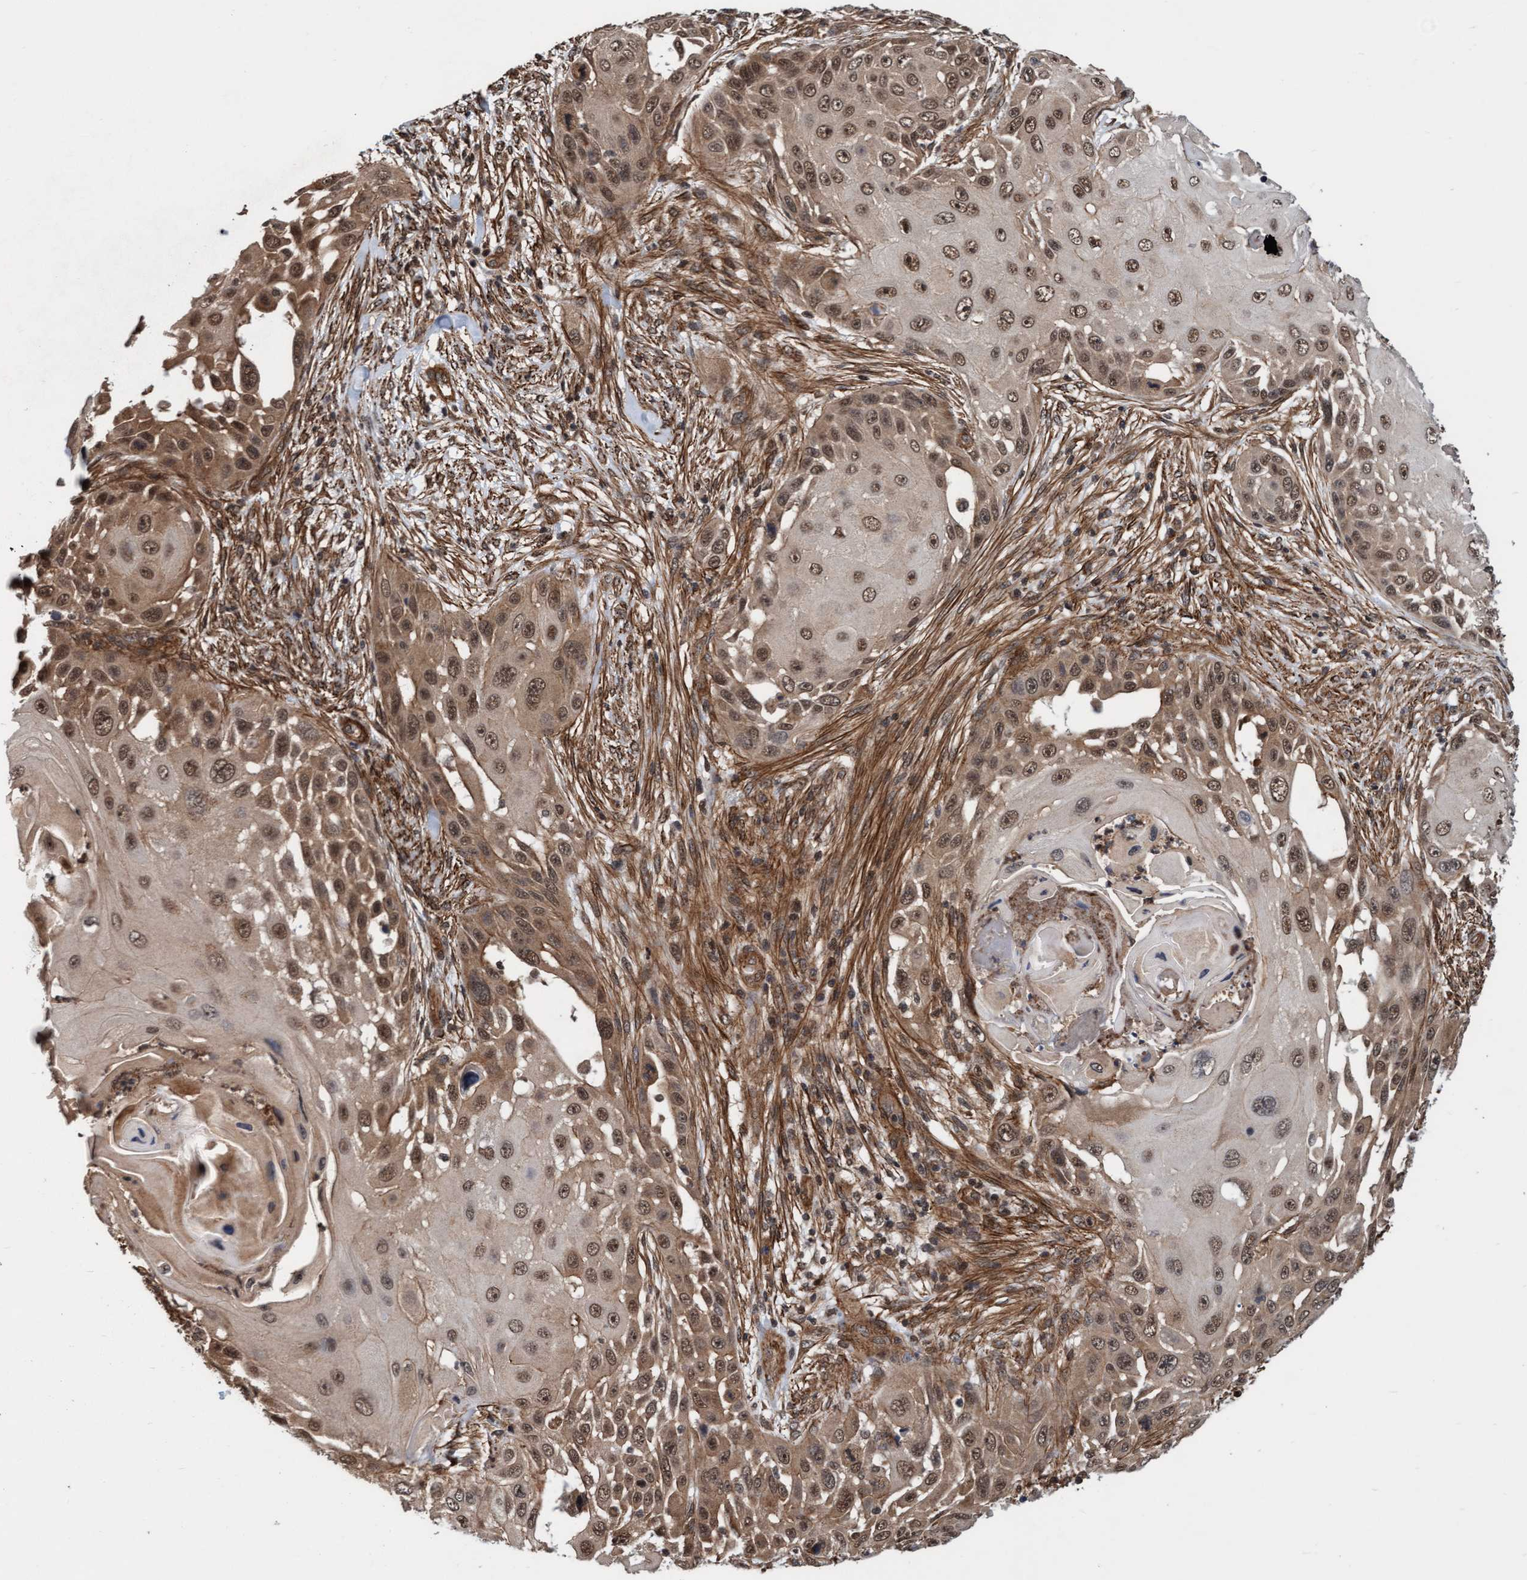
{"staining": {"intensity": "moderate", "quantity": ">75%", "location": "cytoplasmic/membranous,nuclear"}, "tissue": "skin cancer", "cell_type": "Tumor cells", "image_type": "cancer", "snomed": [{"axis": "morphology", "description": "Squamous cell carcinoma, NOS"}, {"axis": "topography", "description": "Skin"}], "caption": "Protein expression by immunohistochemistry shows moderate cytoplasmic/membranous and nuclear staining in about >75% of tumor cells in skin cancer. (Brightfield microscopy of DAB IHC at high magnification).", "gene": "STXBP4", "patient": {"sex": "female", "age": 44}}